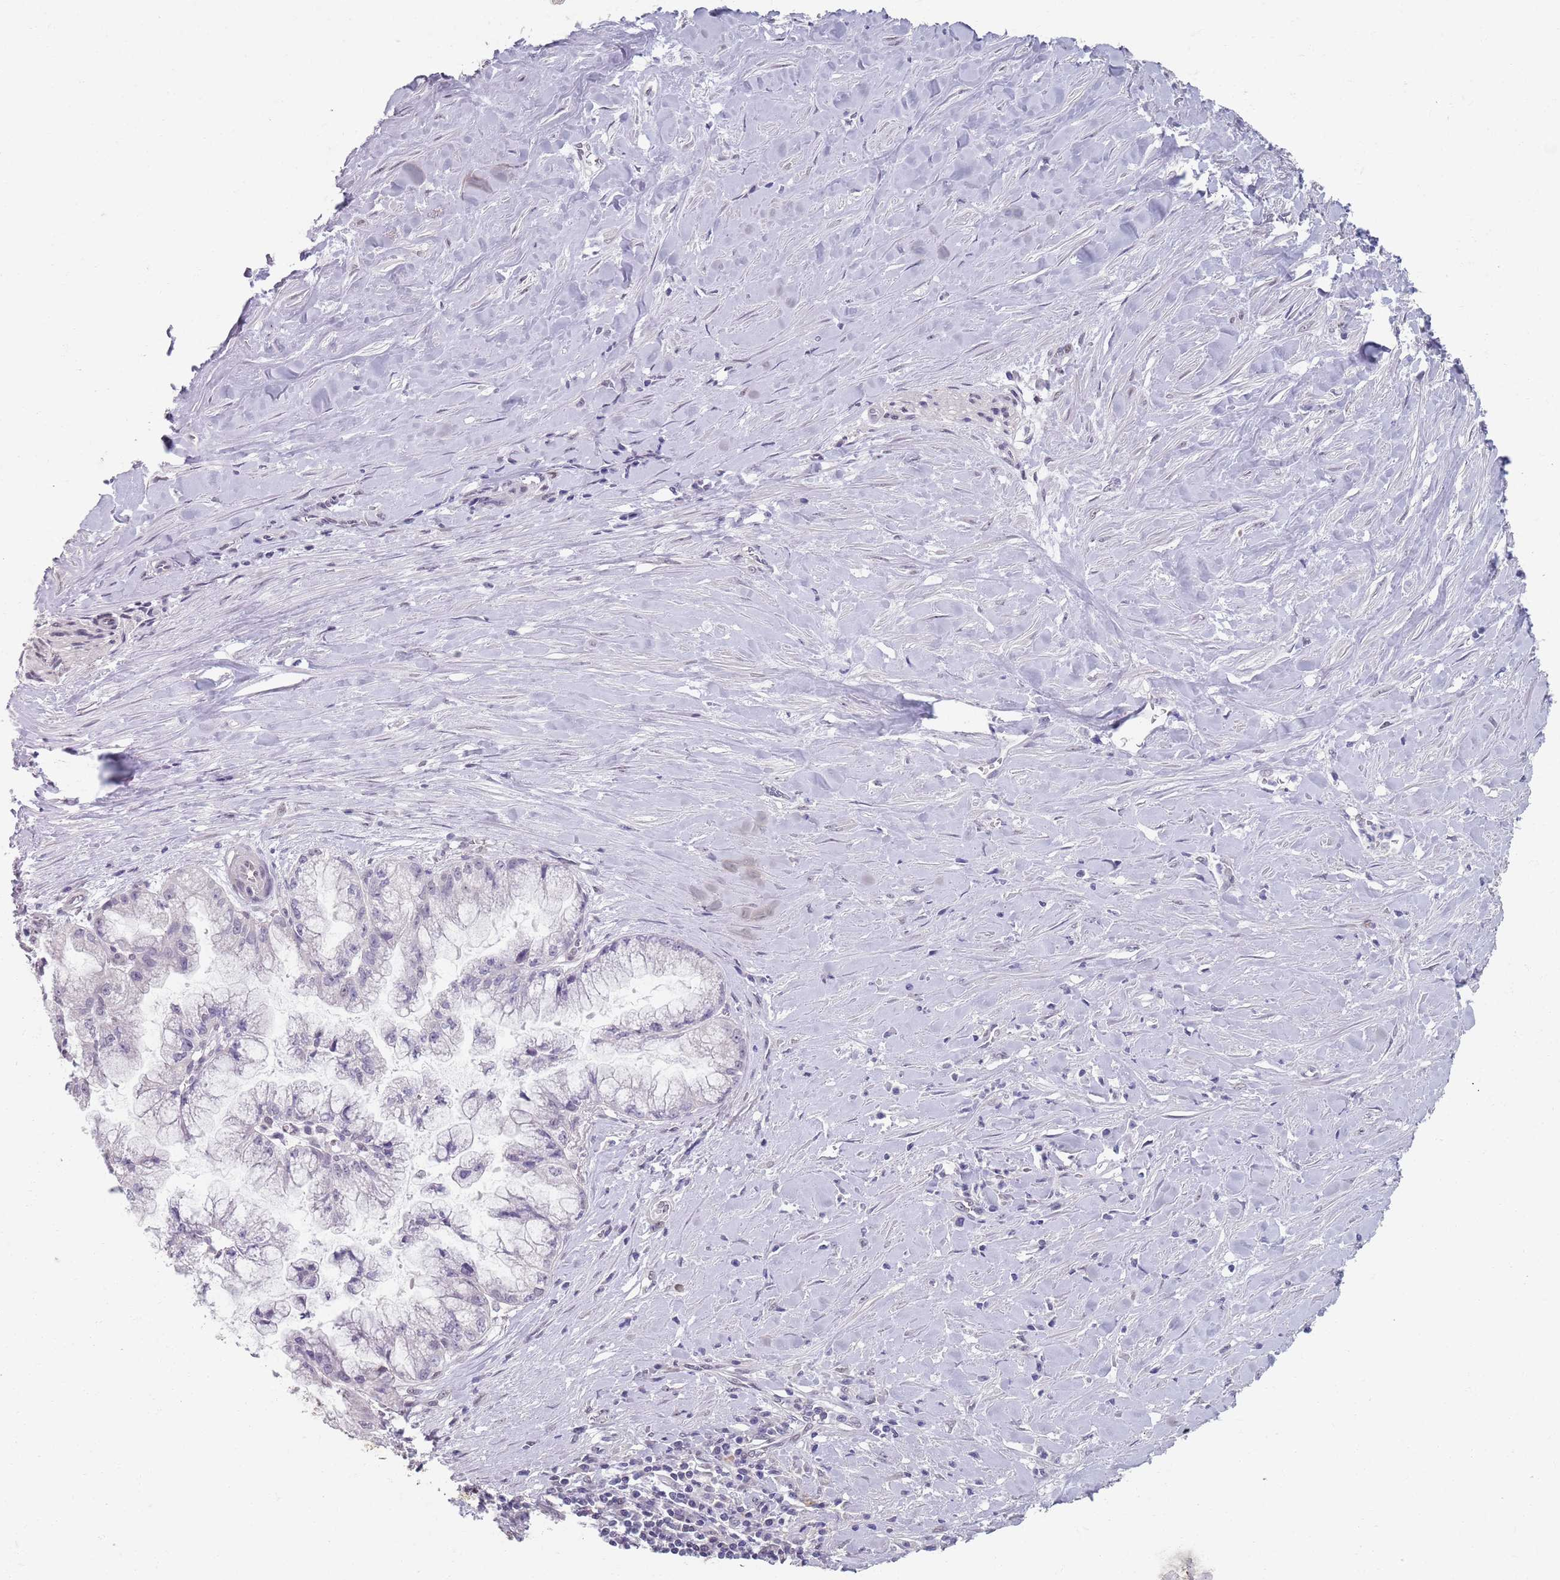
{"staining": {"intensity": "negative", "quantity": "none", "location": "none"}, "tissue": "pancreatic cancer", "cell_type": "Tumor cells", "image_type": "cancer", "snomed": [{"axis": "morphology", "description": "Adenocarcinoma, NOS"}, {"axis": "topography", "description": "Pancreas"}], "caption": "An image of human adenocarcinoma (pancreatic) is negative for staining in tumor cells. (DAB (3,3'-diaminobenzidine) IHC, high magnification).", "gene": "SAMD1", "patient": {"sex": "male", "age": 73}}